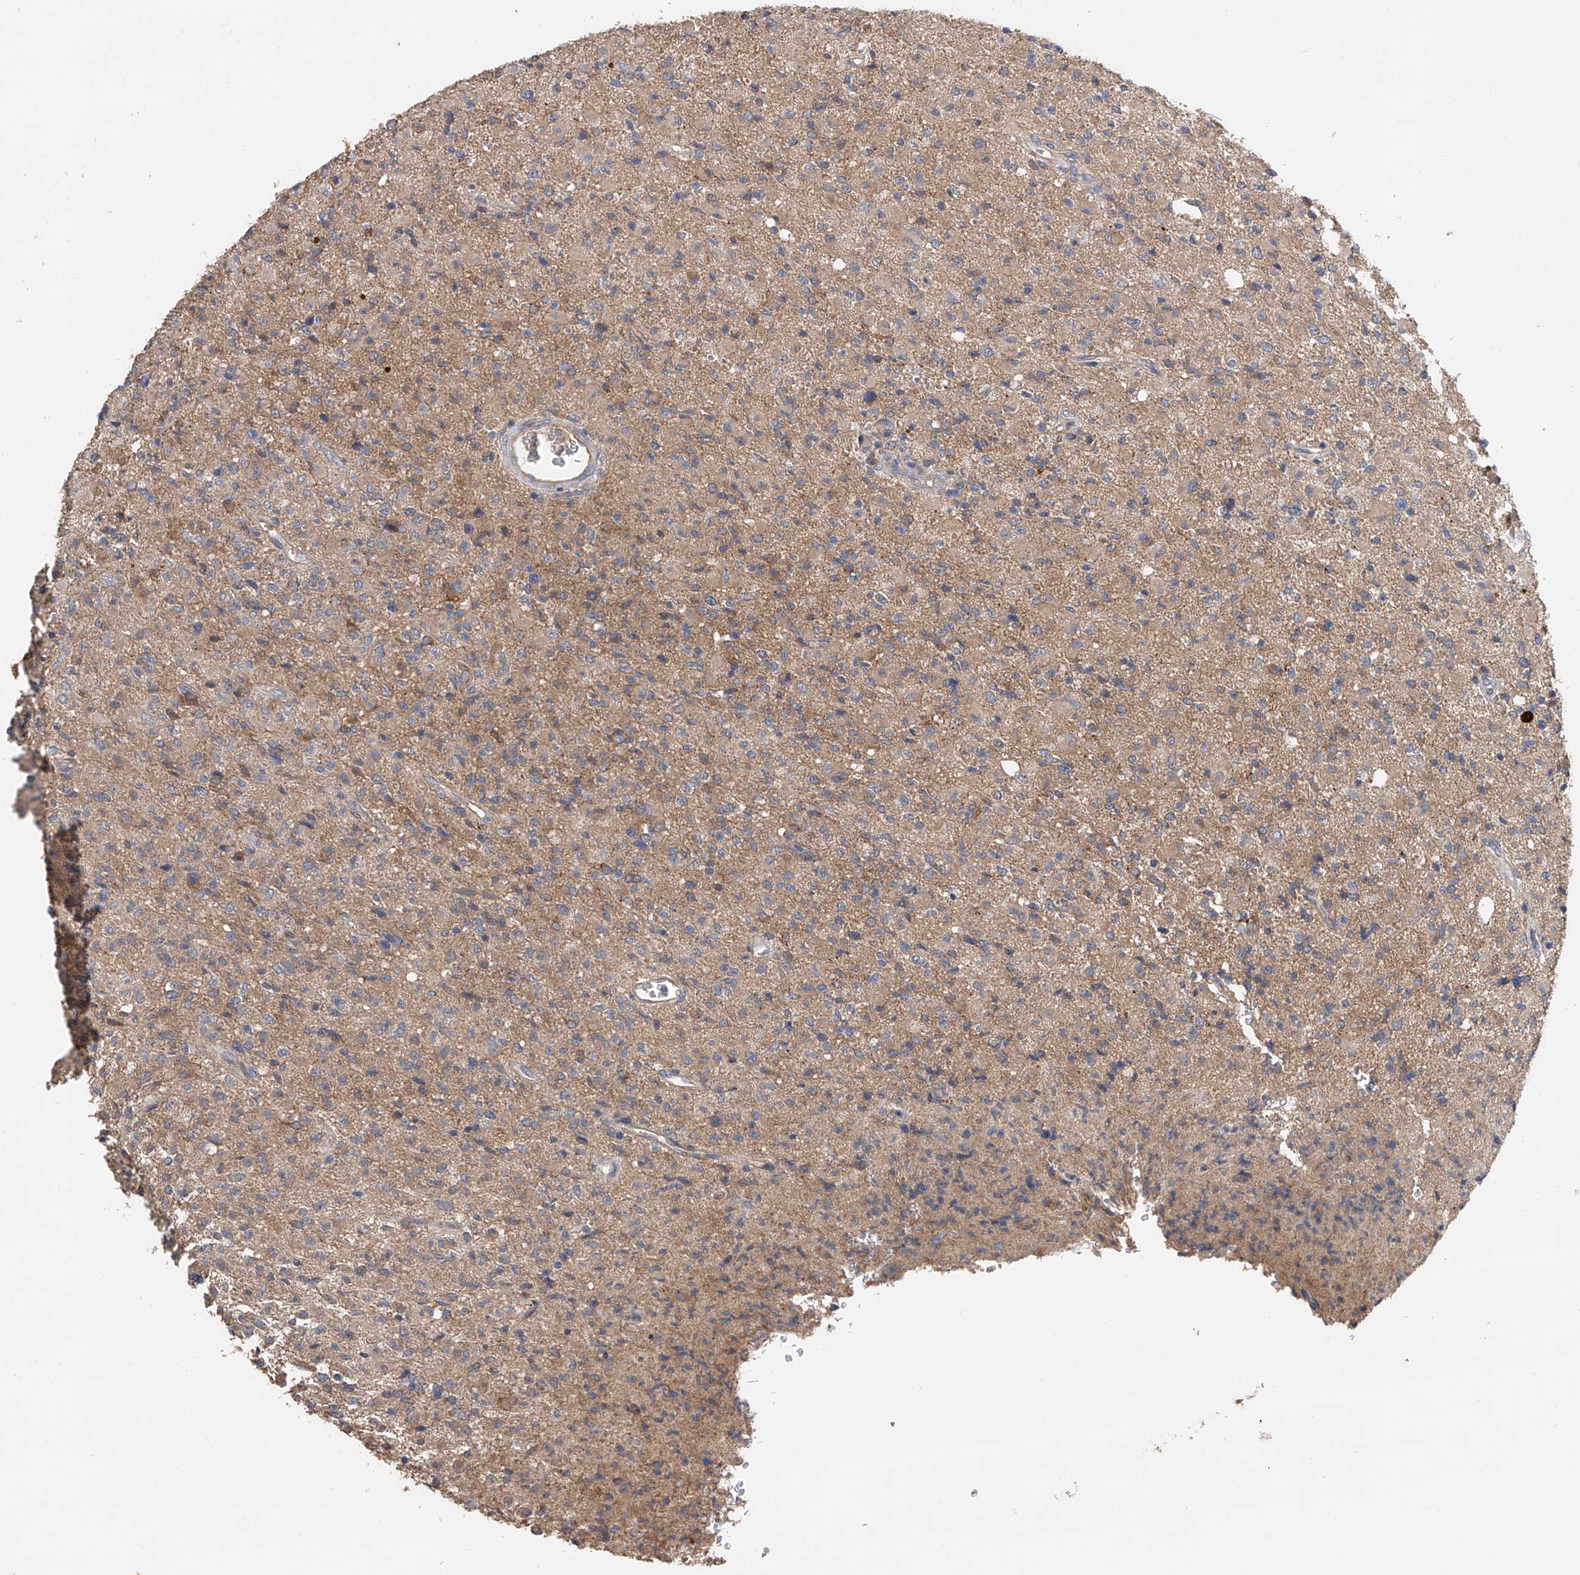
{"staining": {"intensity": "weak", "quantity": "<25%", "location": "cytoplasmic/membranous"}, "tissue": "glioma", "cell_type": "Tumor cells", "image_type": "cancer", "snomed": [{"axis": "morphology", "description": "Glioma, malignant, High grade"}, {"axis": "topography", "description": "Brain"}], "caption": "High power microscopy micrograph of an immunohistochemistry histopathology image of glioma, revealing no significant expression in tumor cells.", "gene": "PTK2", "patient": {"sex": "female", "age": 57}}